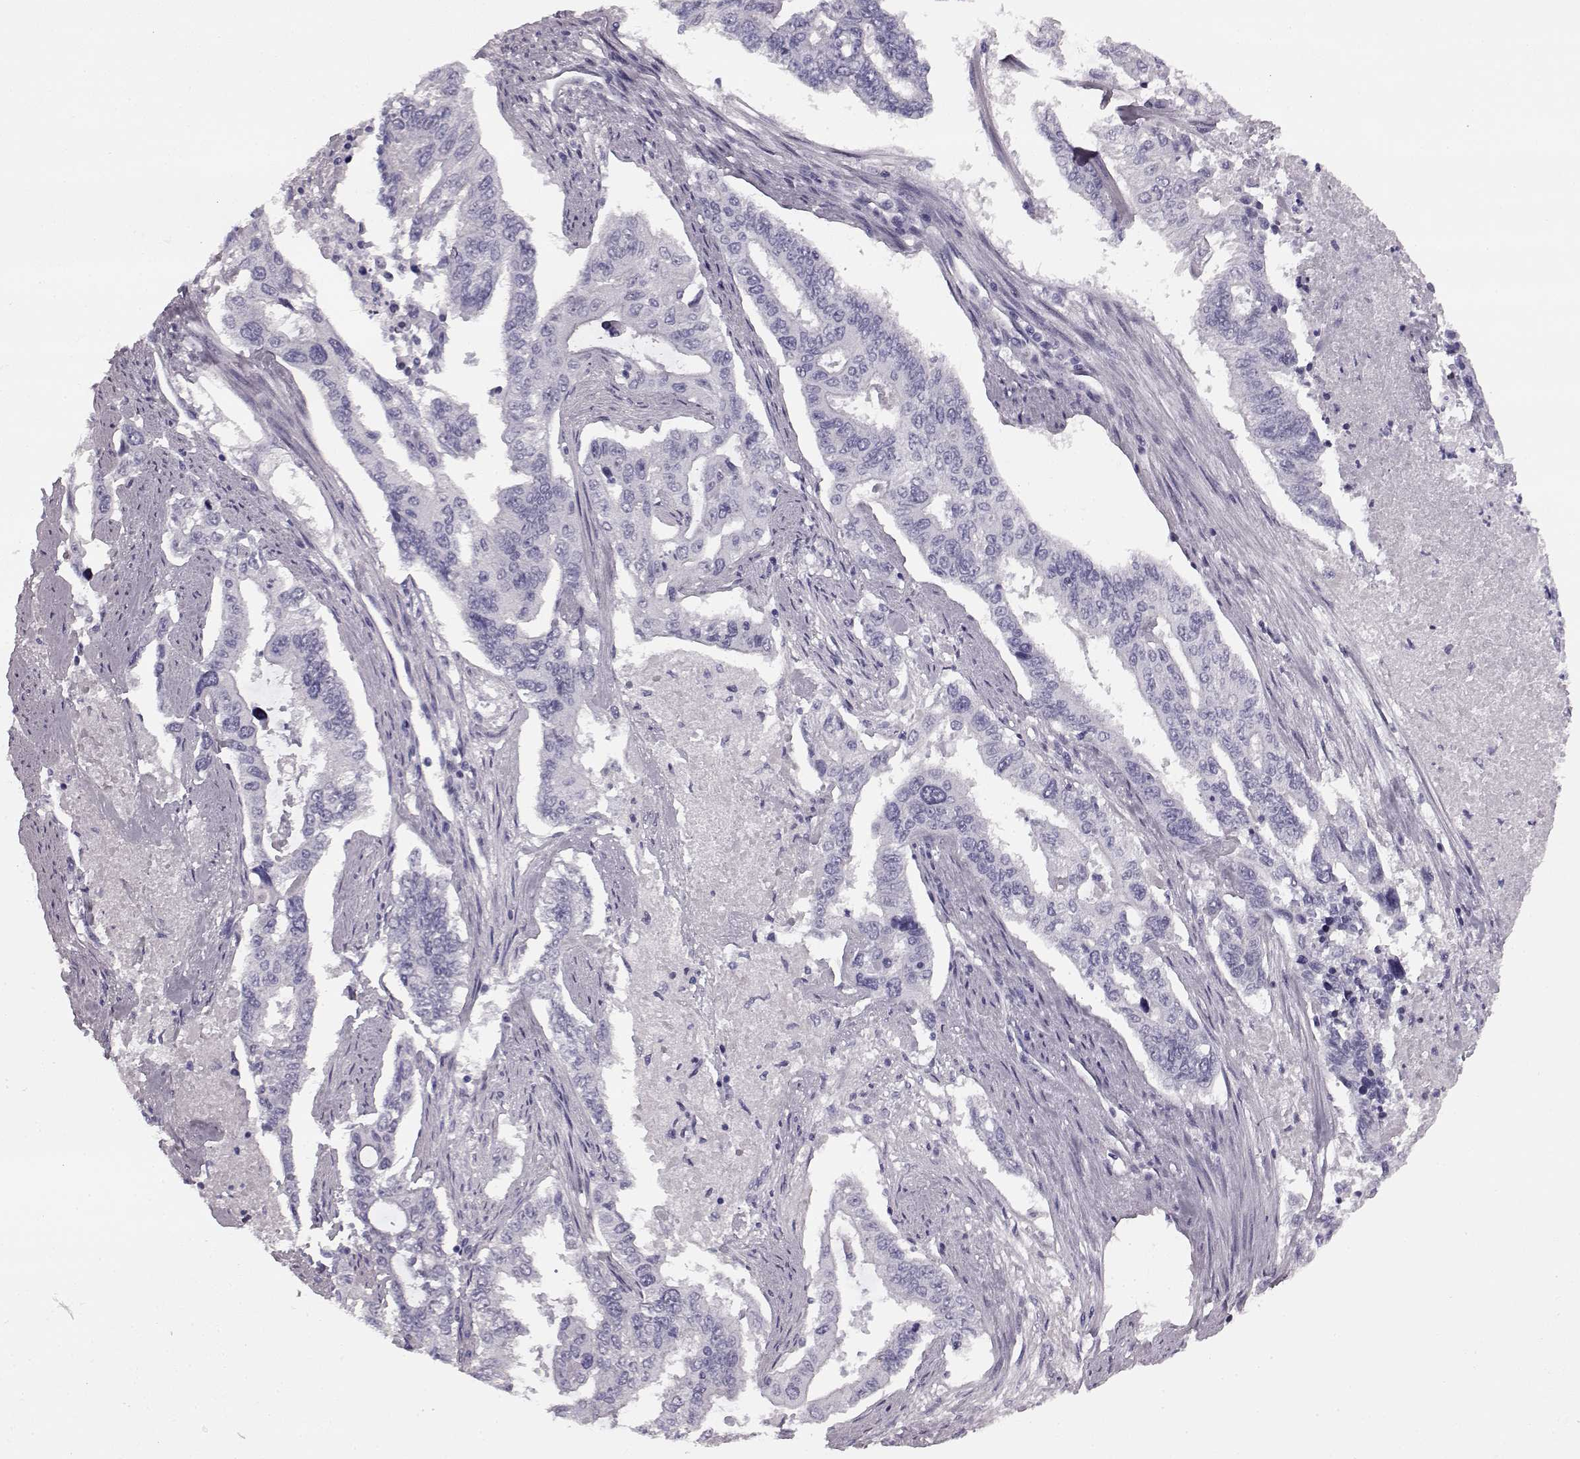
{"staining": {"intensity": "negative", "quantity": "none", "location": "none"}, "tissue": "endometrial cancer", "cell_type": "Tumor cells", "image_type": "cancer", "snomed": [{"axis": "morphology", "description": "Adenocarcinoma, NOS"}, {"axis": "topography", "description": "Uterus"}], "caption": "Immunohistochemistry photomicrograph of endometrial cancer stained for a protein (brown), which exhibits no staining in tumor cells.", "gene": "PRPH2", "patient": {"sex": "female", "age": 59}}